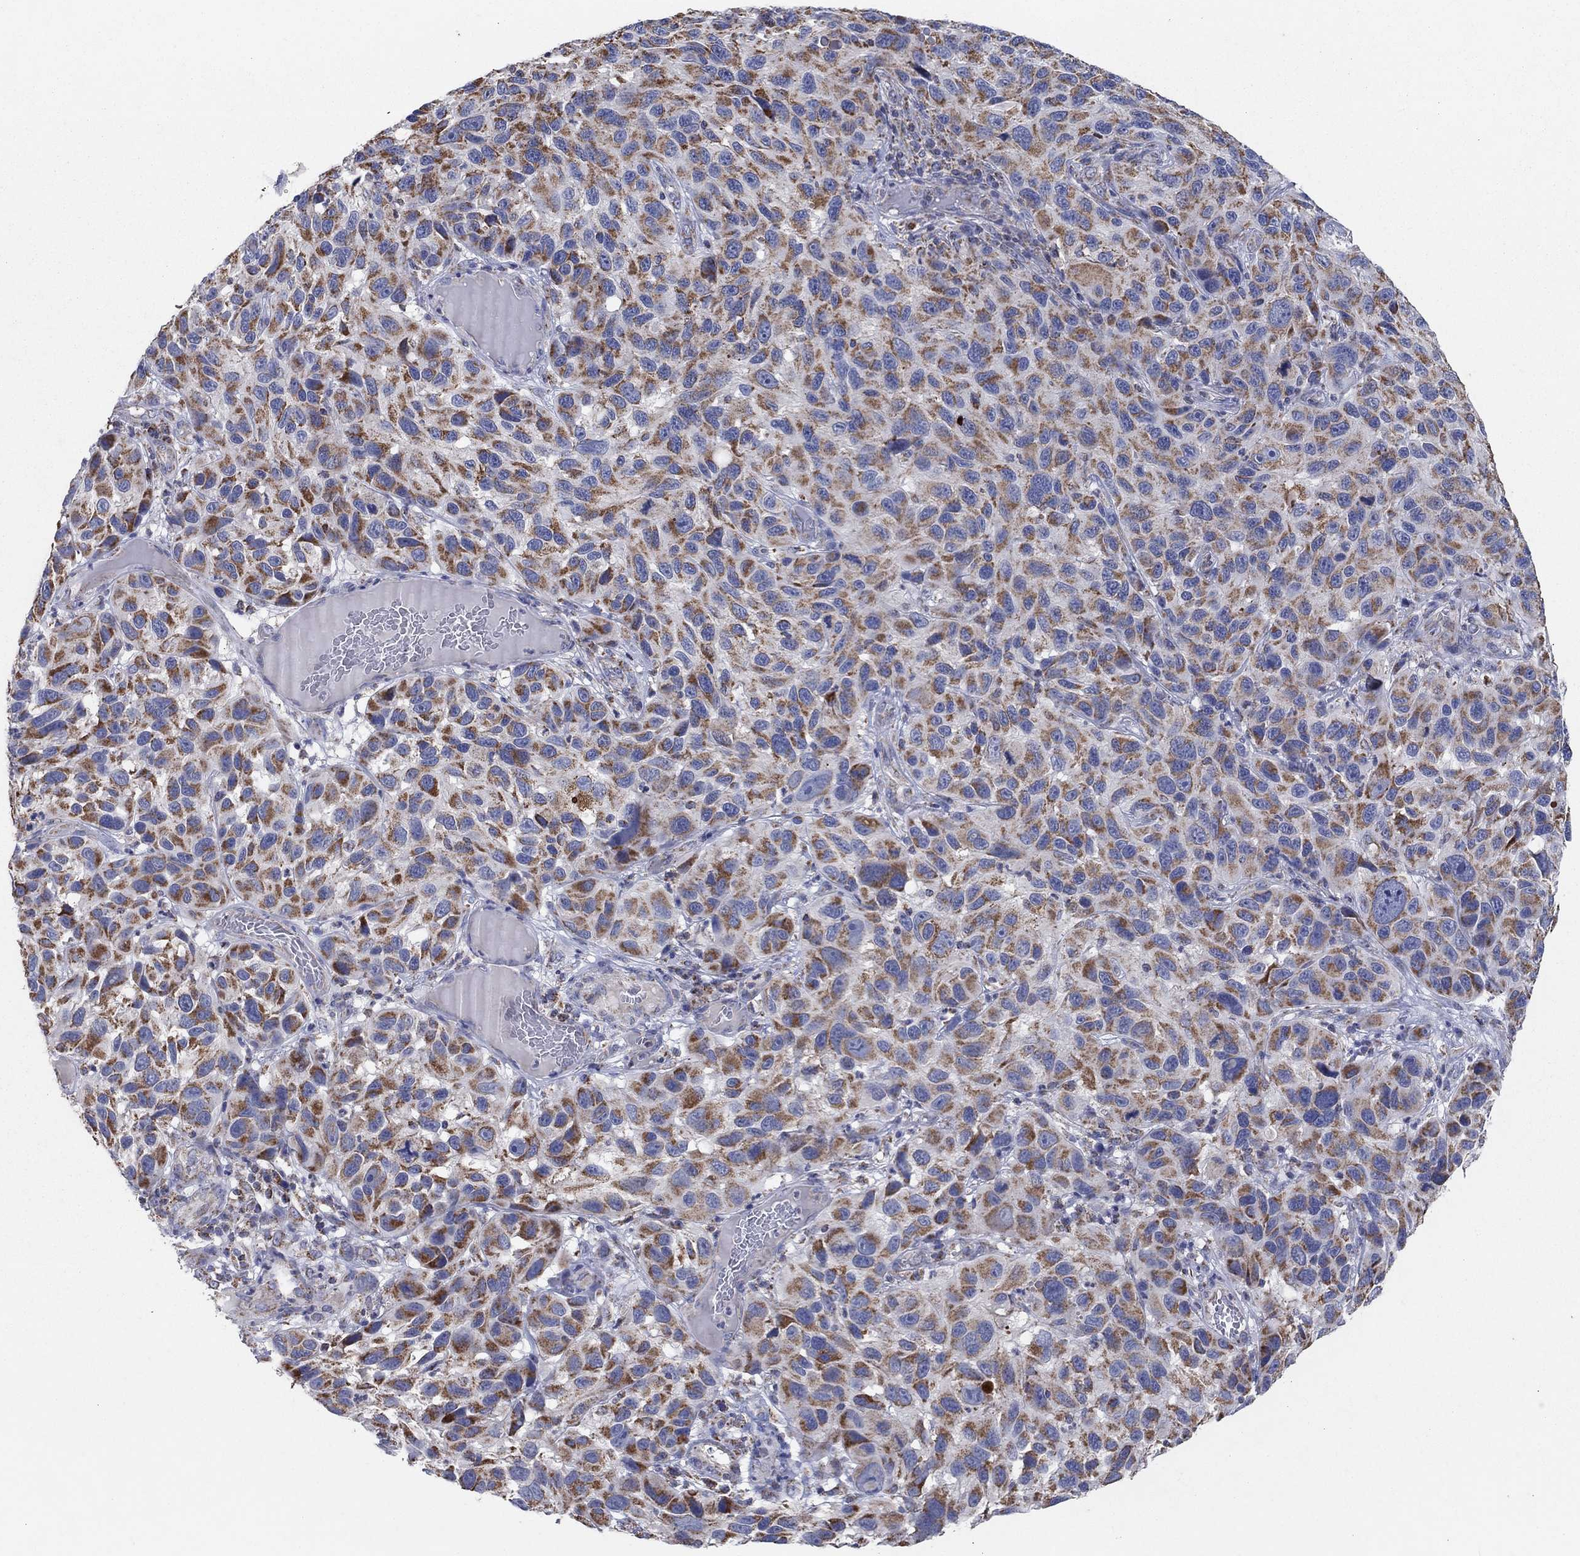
{"staining": {"intensity": "moderate", "quantity": "25%-75%", "location": "cytoplasmic/membranous"}, "tissue": "melanoma", "cell_type": "Tumor cells", "image_type": "cancer", "snomed": [{"axis": "morphology", "description": "Malignant melanoma, NOS"}, {"axis": "topography", "description": "Skin"}], "caption": "Moderate cytoplasmic/membranous staining is identified in about 25%-75% of tumor cells in malignant melanoma.", "gene": "C9orf85", "patient": {"sex": "male", "age": 53}}